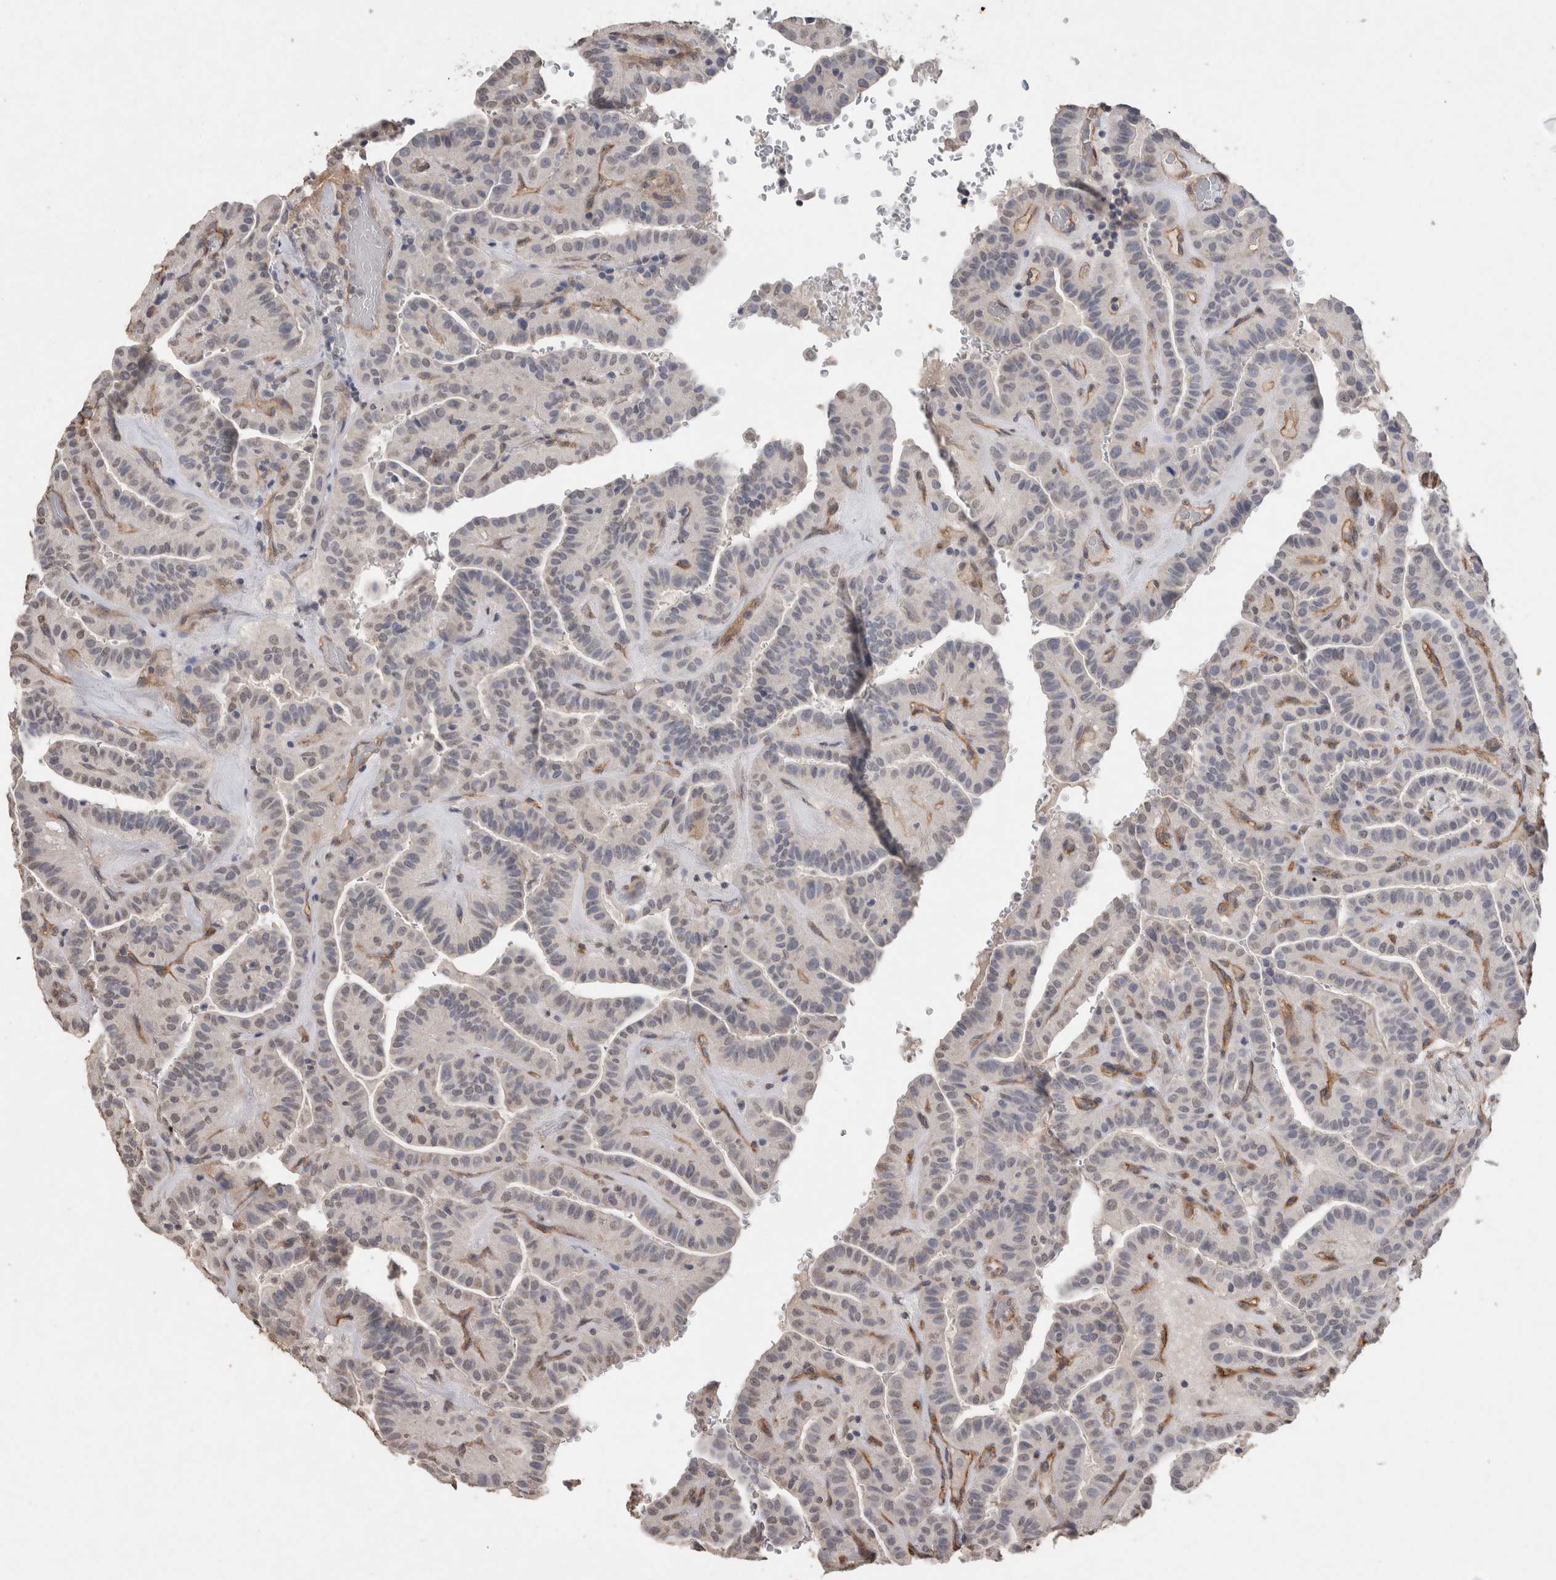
{"staining": {"intensity": "negative", "quantity": "none", "location": "none"}, "tissue": "thyroid cancer", "cell_type": "Tumor cells", "image_type": "cancer", "snomed": [{"axis": "morphology", "description": "Papillary adenocarcinoma, NOS"}, {"axis": "topography", "description": "Thyroid gland"}], "caption": "Human thyroid cancer stained for a protein using immunohistochemistry shows no expression in tumor cells.", "gene": "RECK", "patient": {"sex": "male", "age": 77}}